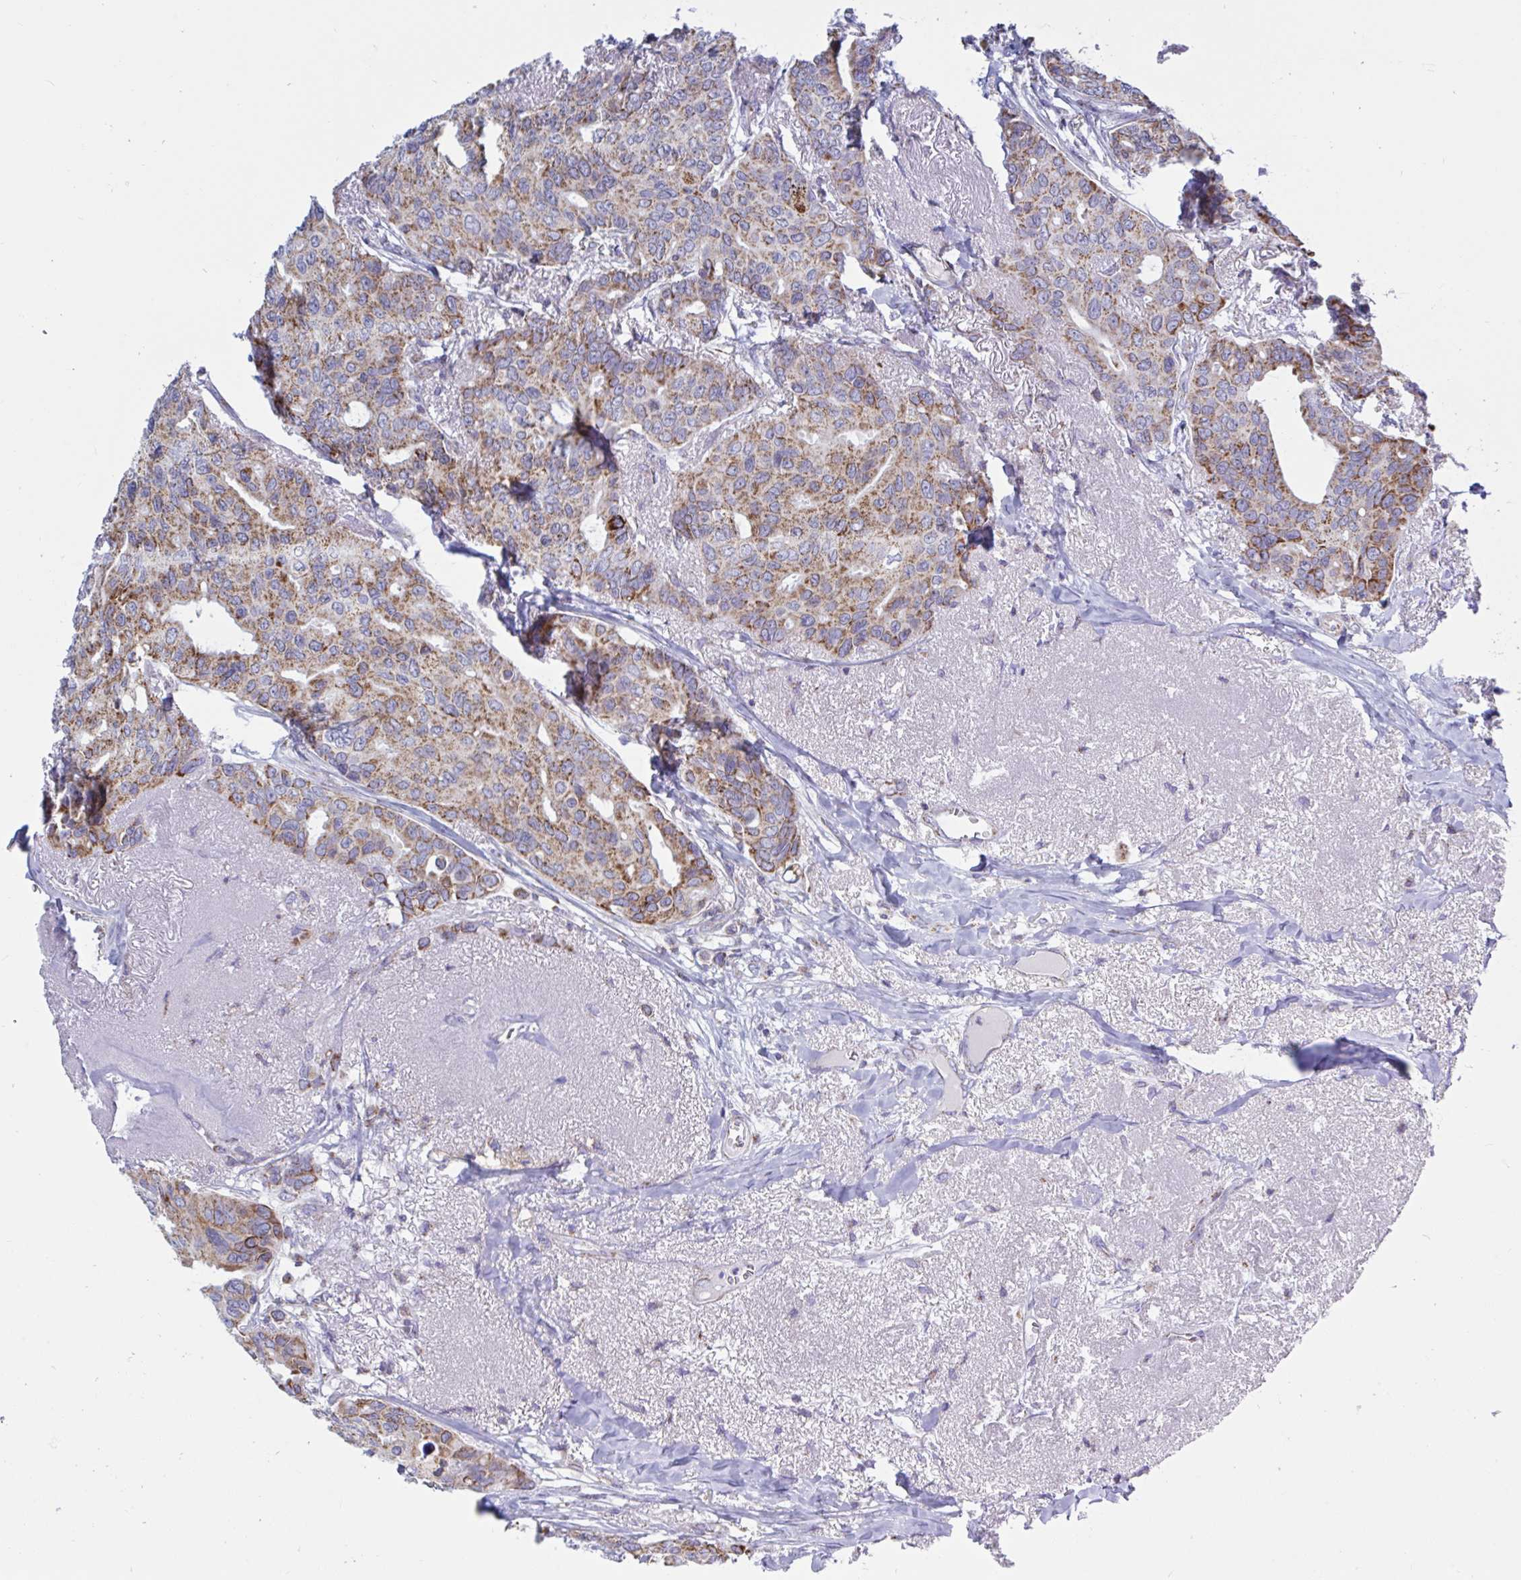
{"staining": {"intensity": "weak", "quantity": ">75%", "location": "cytoplasmic/membranous"}, "tissue": "breast cancer", "cell_type": "Tumor cells", "image_type": "cancer", "snomed": [{"axis": "morphology", "description": "Duct carcinoma"}, {"axis": "topography", "description": "Breast"}], "caption": "IHC of human breast cancer (infiltrating ductal carcinoma) displays low levels of weak cytoplasmic/membranous staining in about >75% of tumor cells.", "gene": "HSPE1", "patient": {"sex": "female", "age": 54}}